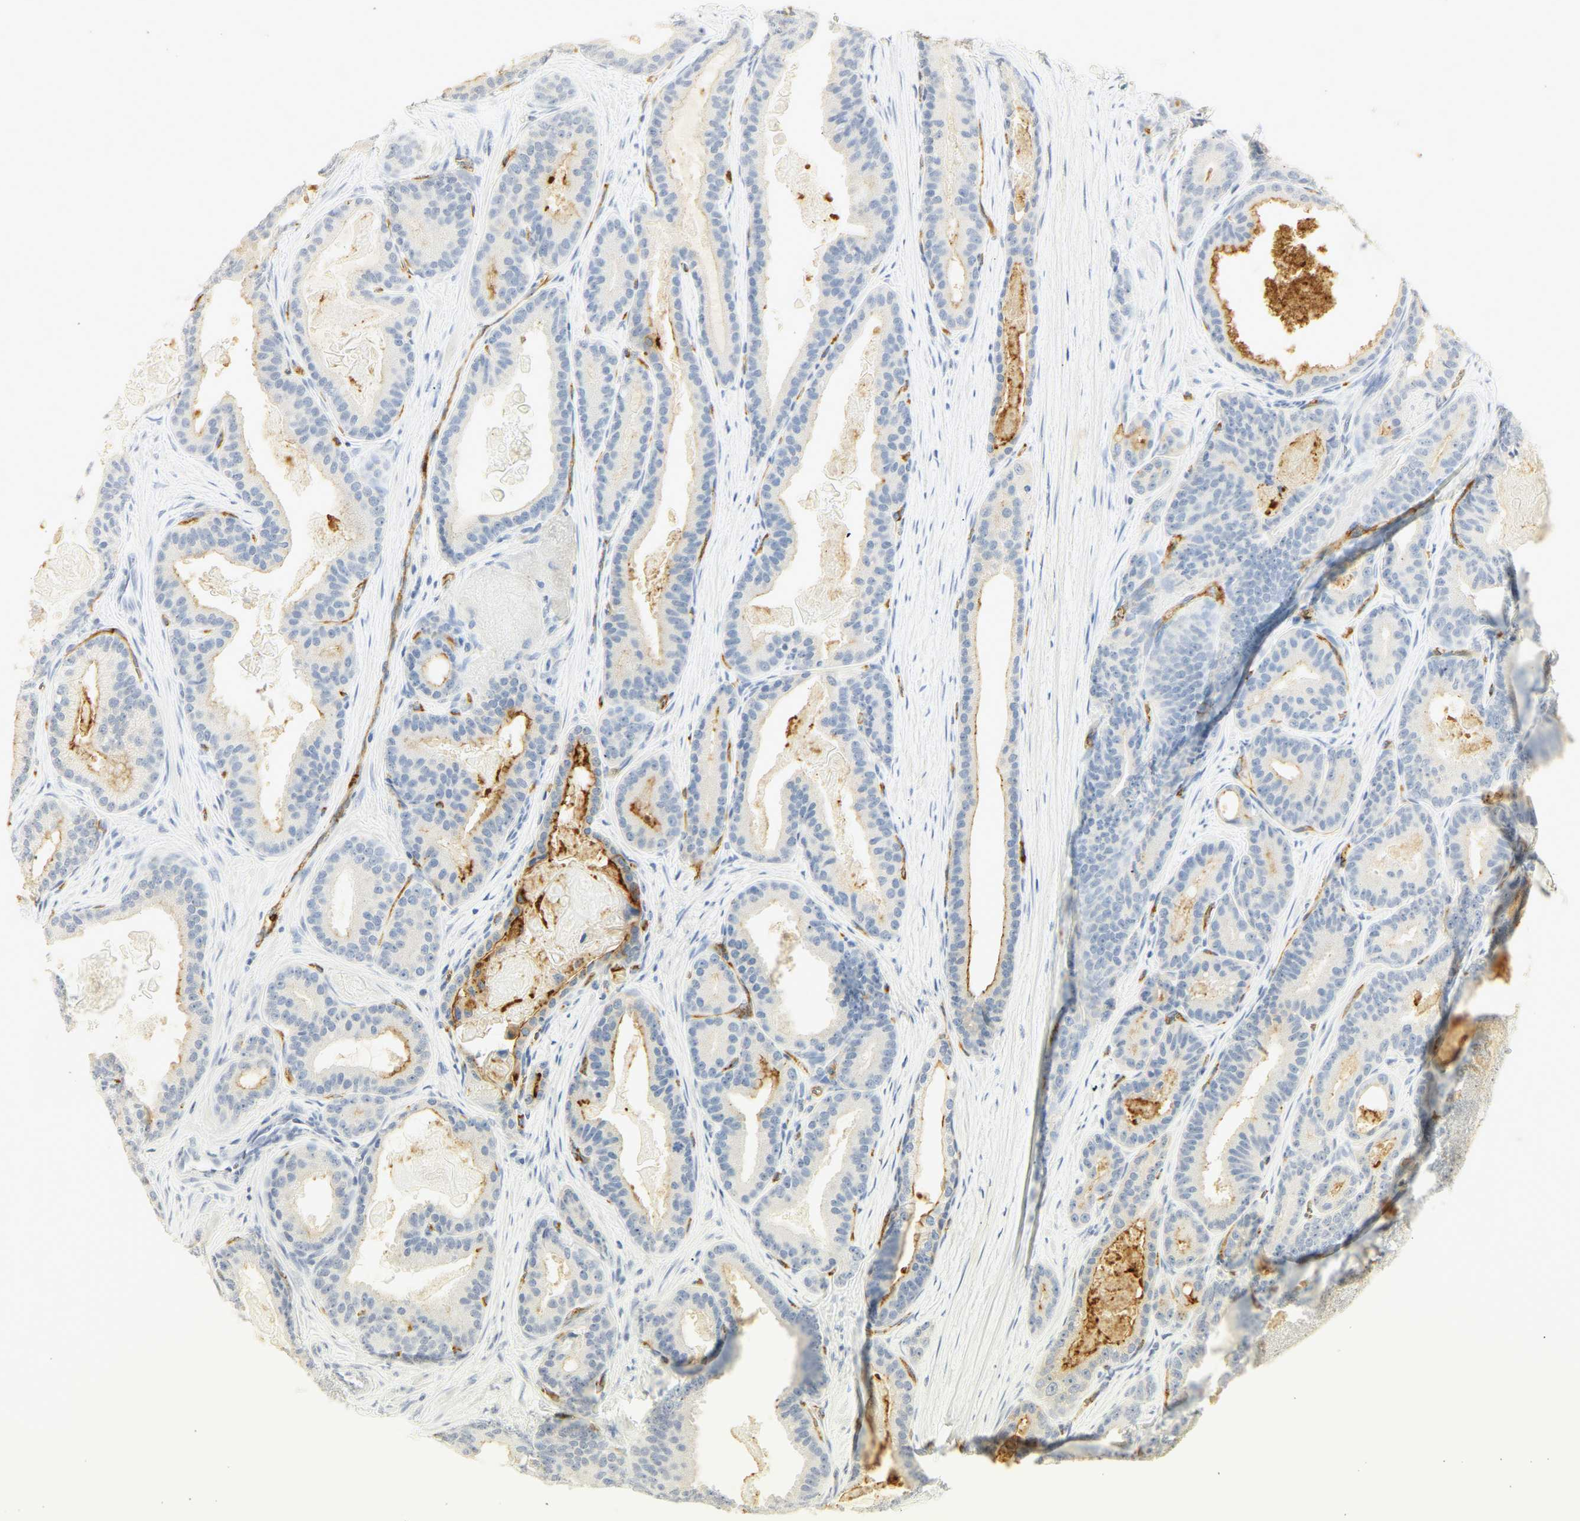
{"staining": {"intensity": "moderate", "quantity": "<25%", "location": "cytoplasmic/membranous"}, "tissue": "prostate cancer", "cell_type": "Tumor cells", "image_type": "cancer", "snomed": [{"axis": "morphology", "description": "Adenocarcinoma, High grade"}, {"axis": "topography", "description": "Prostate"}], "caption": "This is a photomicrograph of immunohistochemistry staining of prostate cancer (adenocarcinoma (high-grade)), which shows moderate staining in the cytoplasmic/membranous of tumor cells.", "gene": "CEACAM5", "patient": {"sex": "male", "age": 60}}